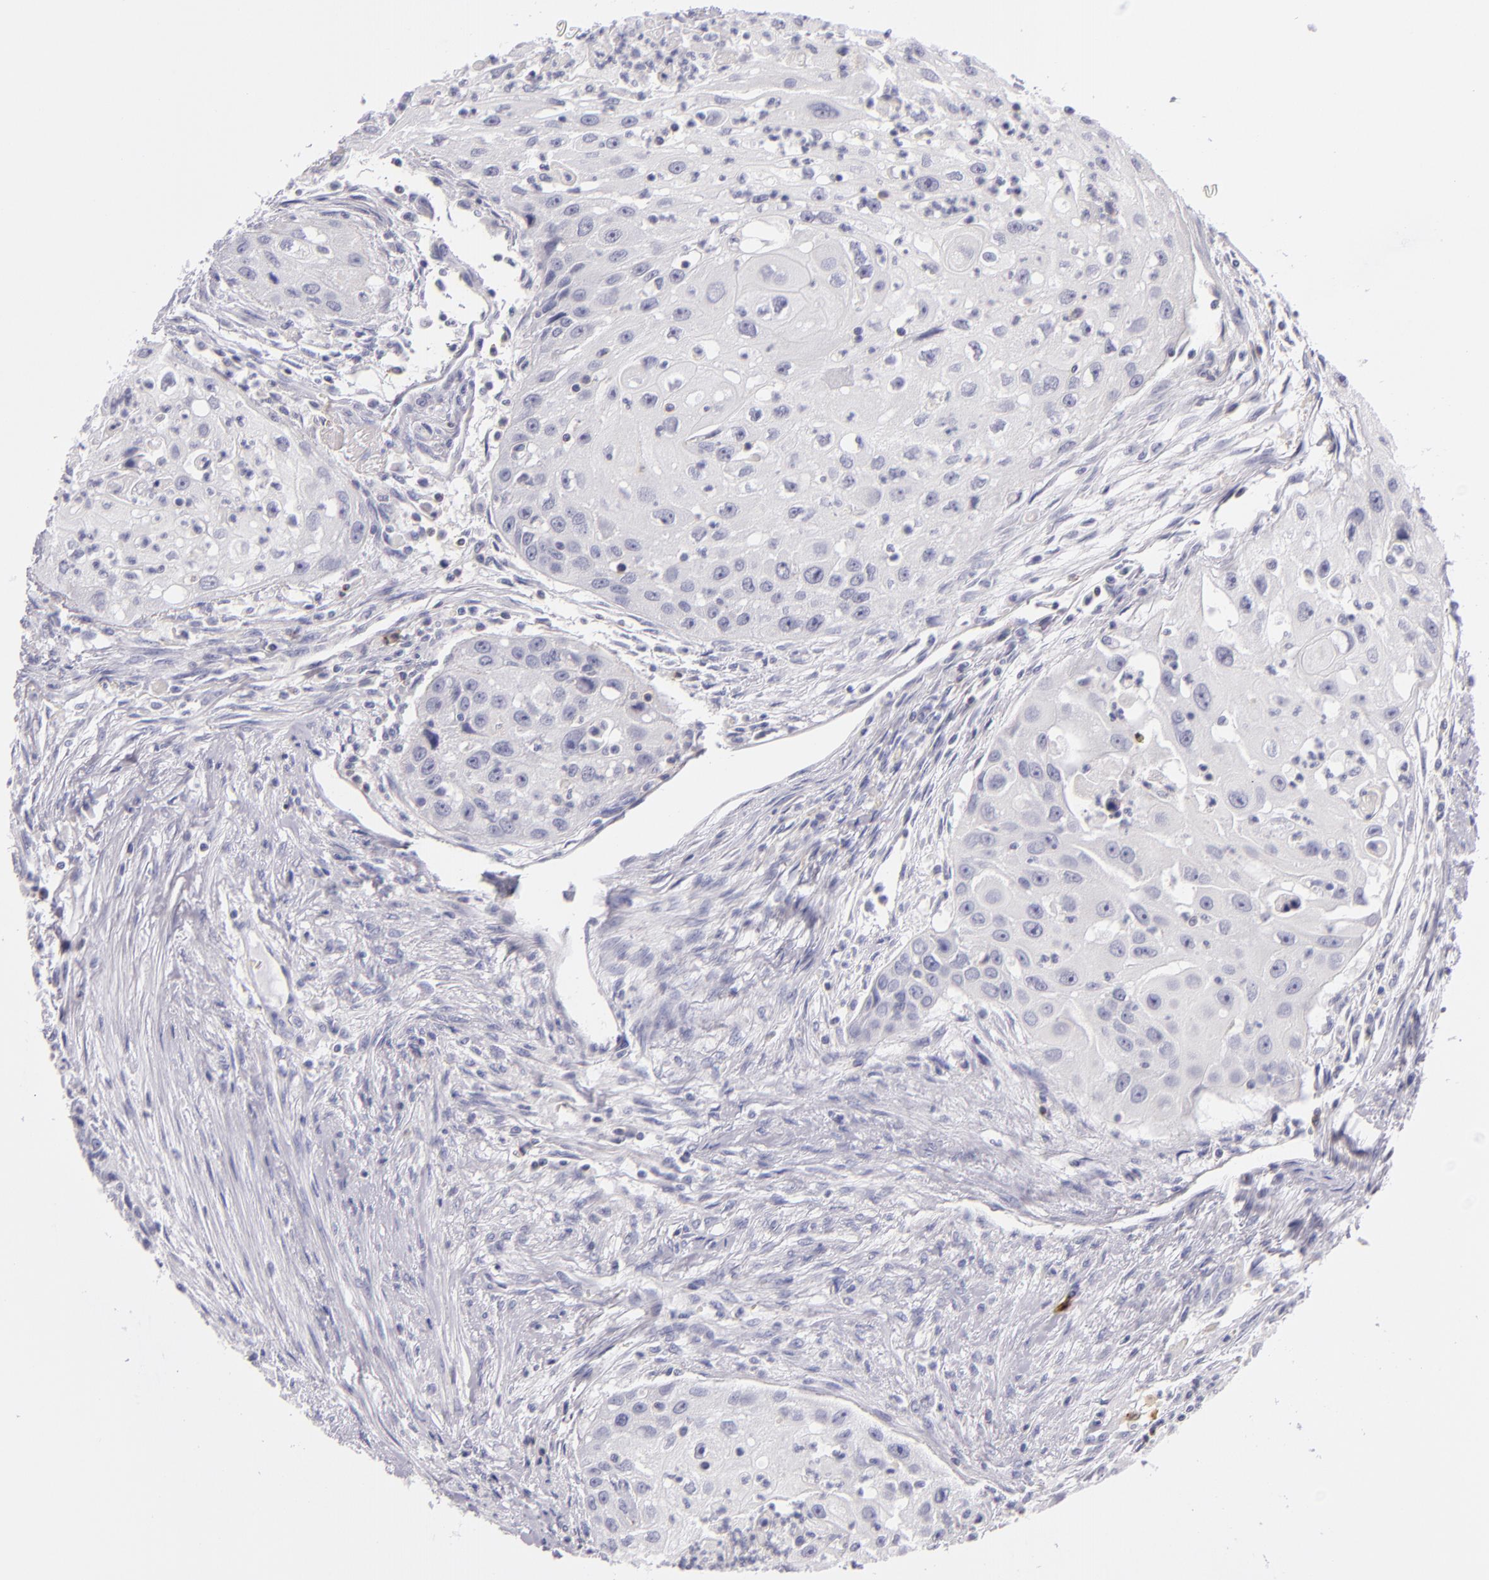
{"staining": {"intensity": "negative", "quantity": "none", "location": "none"}, "tissue": "head and neck cancer", "cell_type": "Tumor cells", "image_type": "cancer", "snomed": [{"axis": "morphology", "description": "Squamous cell carcinoma, NOS"}, {"axis": "topography", "description": "Head-Neck"}], "caption": "Immunohistochemistry (IHC) of head and neck cancer (squamous cell carcinoma) shows no expression in tumor cells. Brightfield microscopy of immunohistochemistry stained with DAB (3,3'-diaminobenzidine) (brown) and hematoxylin (blue), captured at high magnification.", "gene": "CD48", "patient": {"sex": "male", "age": 64}}